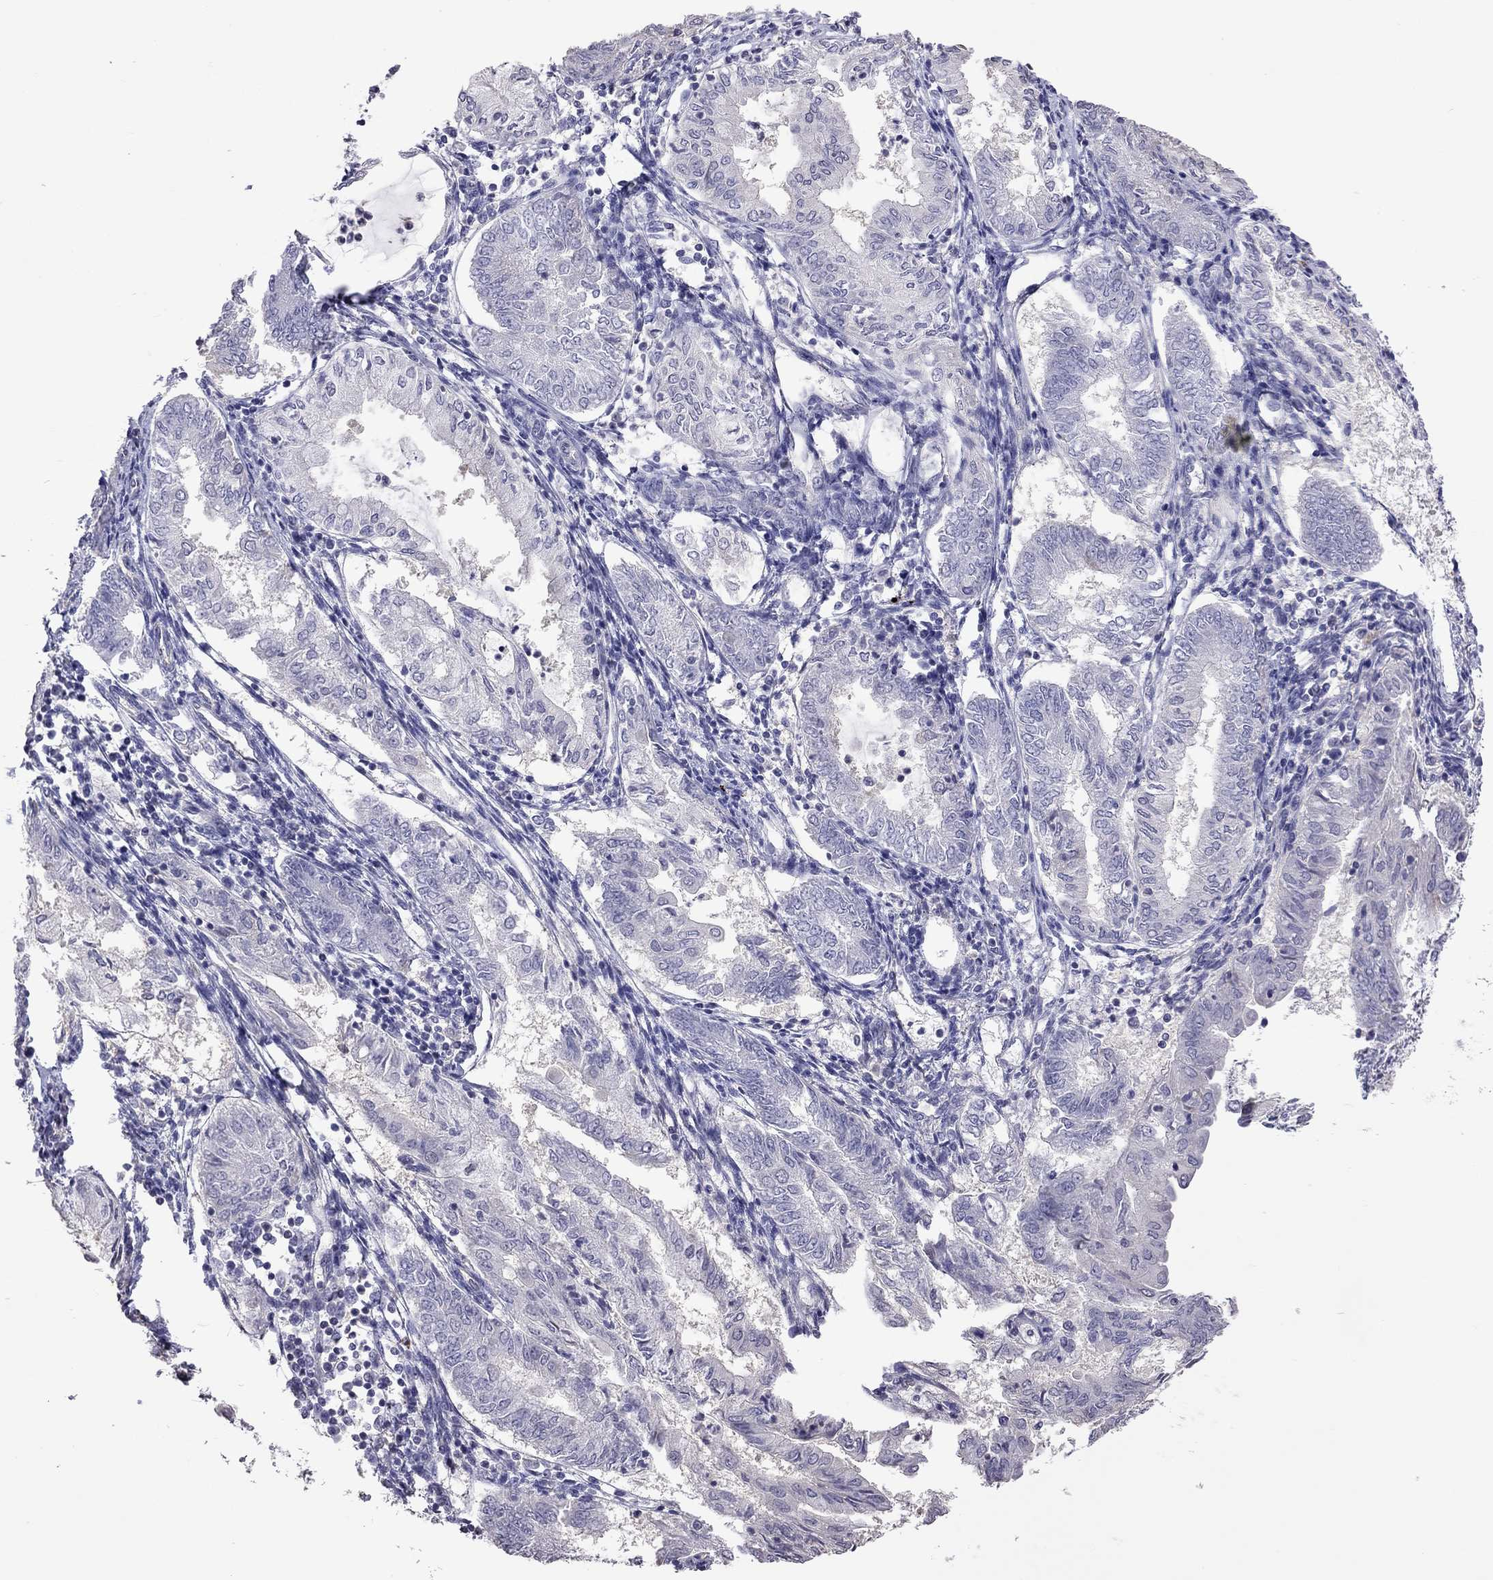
{"staining": {"intensity": "negative", "quantity": "none", "location": "none"}, "tissue": "endometrial cancer", "cell_type": "Tumor cells", "image_type": "cancer", "snomed": [{"axis": "morphology", "description": "Adenocarcinoma, NOS"}, {"axis": "topography", "description": "Endometrium"}], "caption": "Endometrial cancer (adenocarcinoma) stained for a protein using IHC shows no staining tumor cells.", "gene": "FEZ1", "patient": {"sex": "female", "age": 68}}